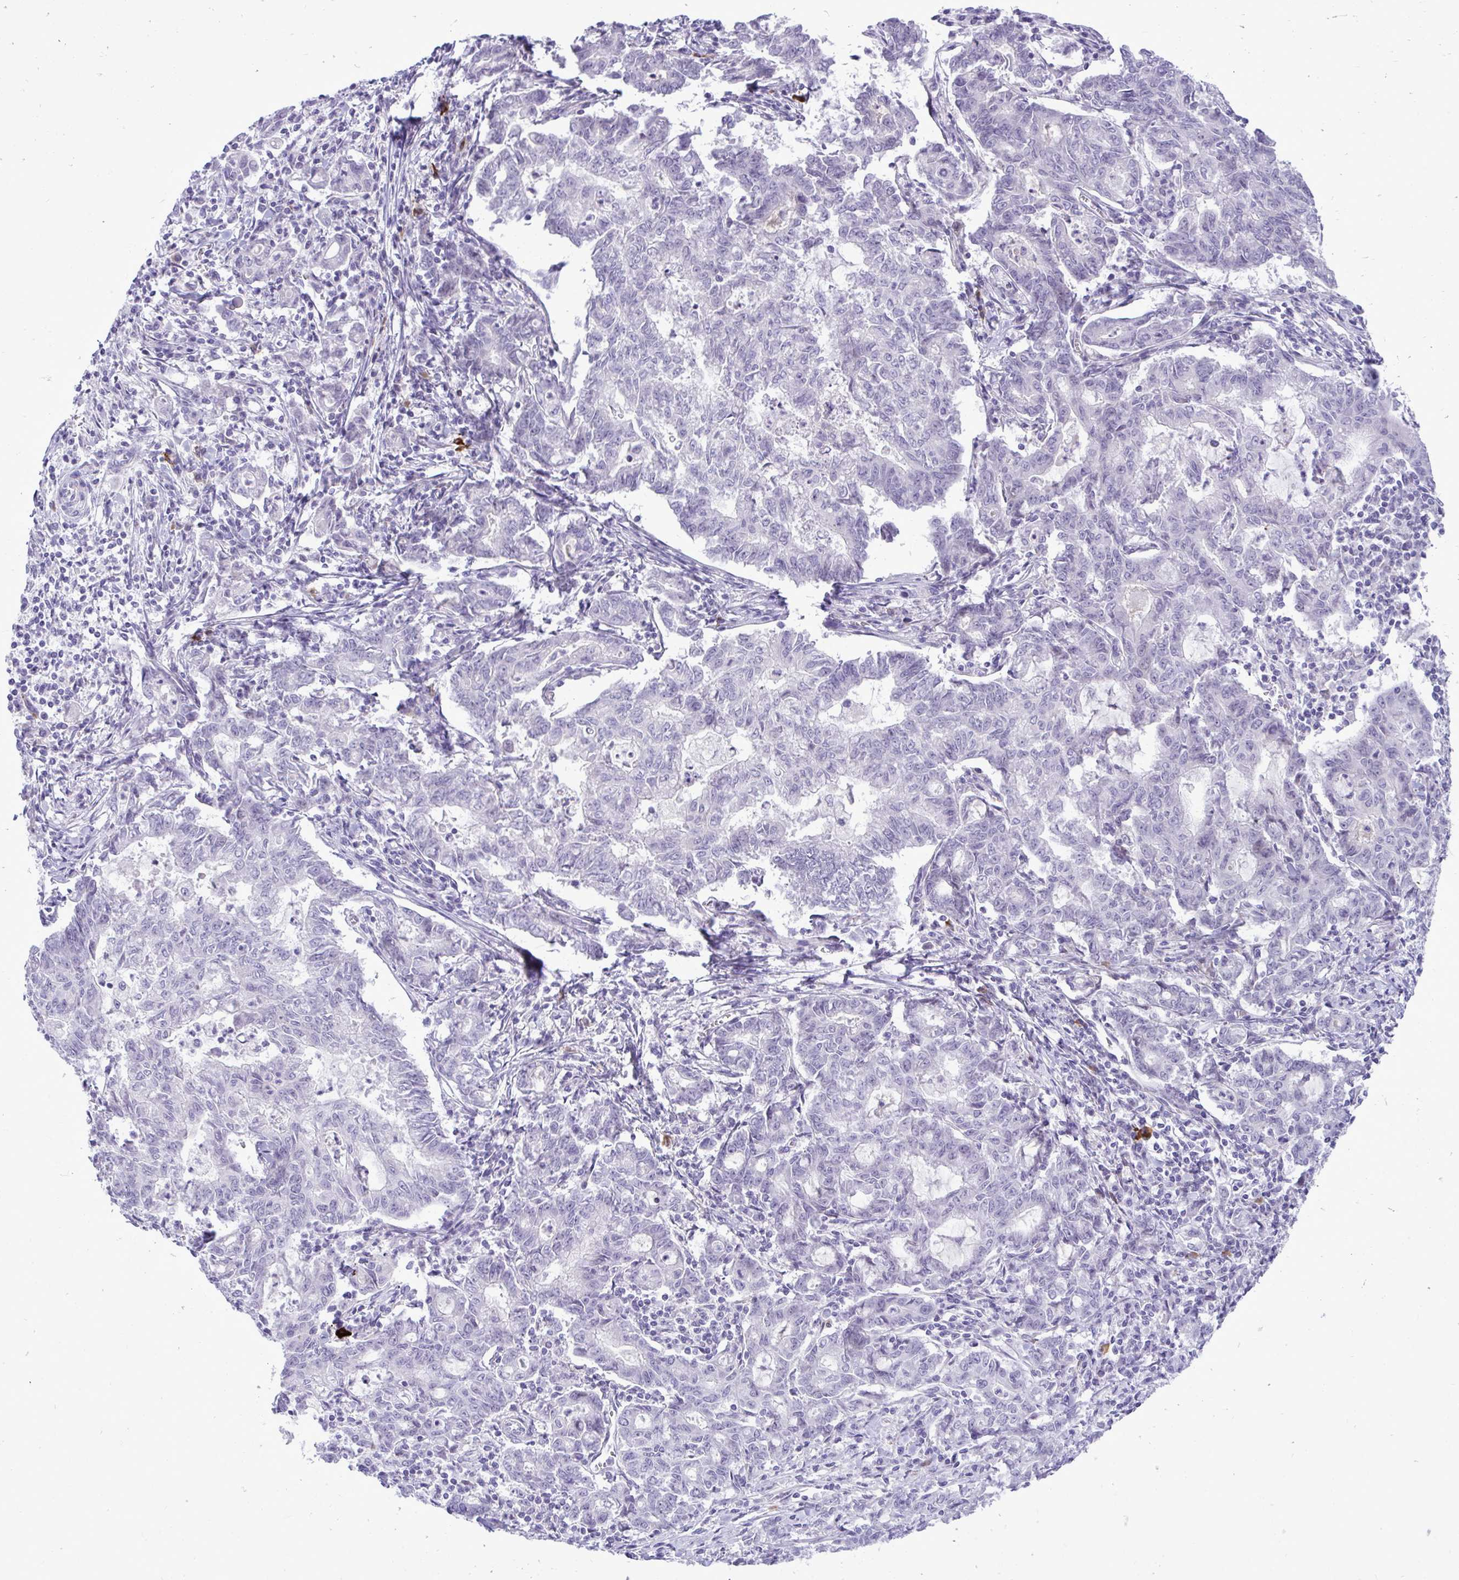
{"staining": {"intensity": "negative", "quantity": "none", "location": "none"}, "tissue": "stomach cancer", "cell_type": "Tumor cells", "image_type": "cancer", "snomed": [{"axis": "morphology", "description": "Adenocarcinoma, NOS"}, {"axis": "topography", "description": "Stomach, upper"}], "caption": "IHC image of stomach adenocarcinoma stained for a protein (brown), which reveals no staining in tumor cells. Nuclei are stained in blue.", "gene": "SPAG1", "patient": {"sex": "female", "age": 79}}